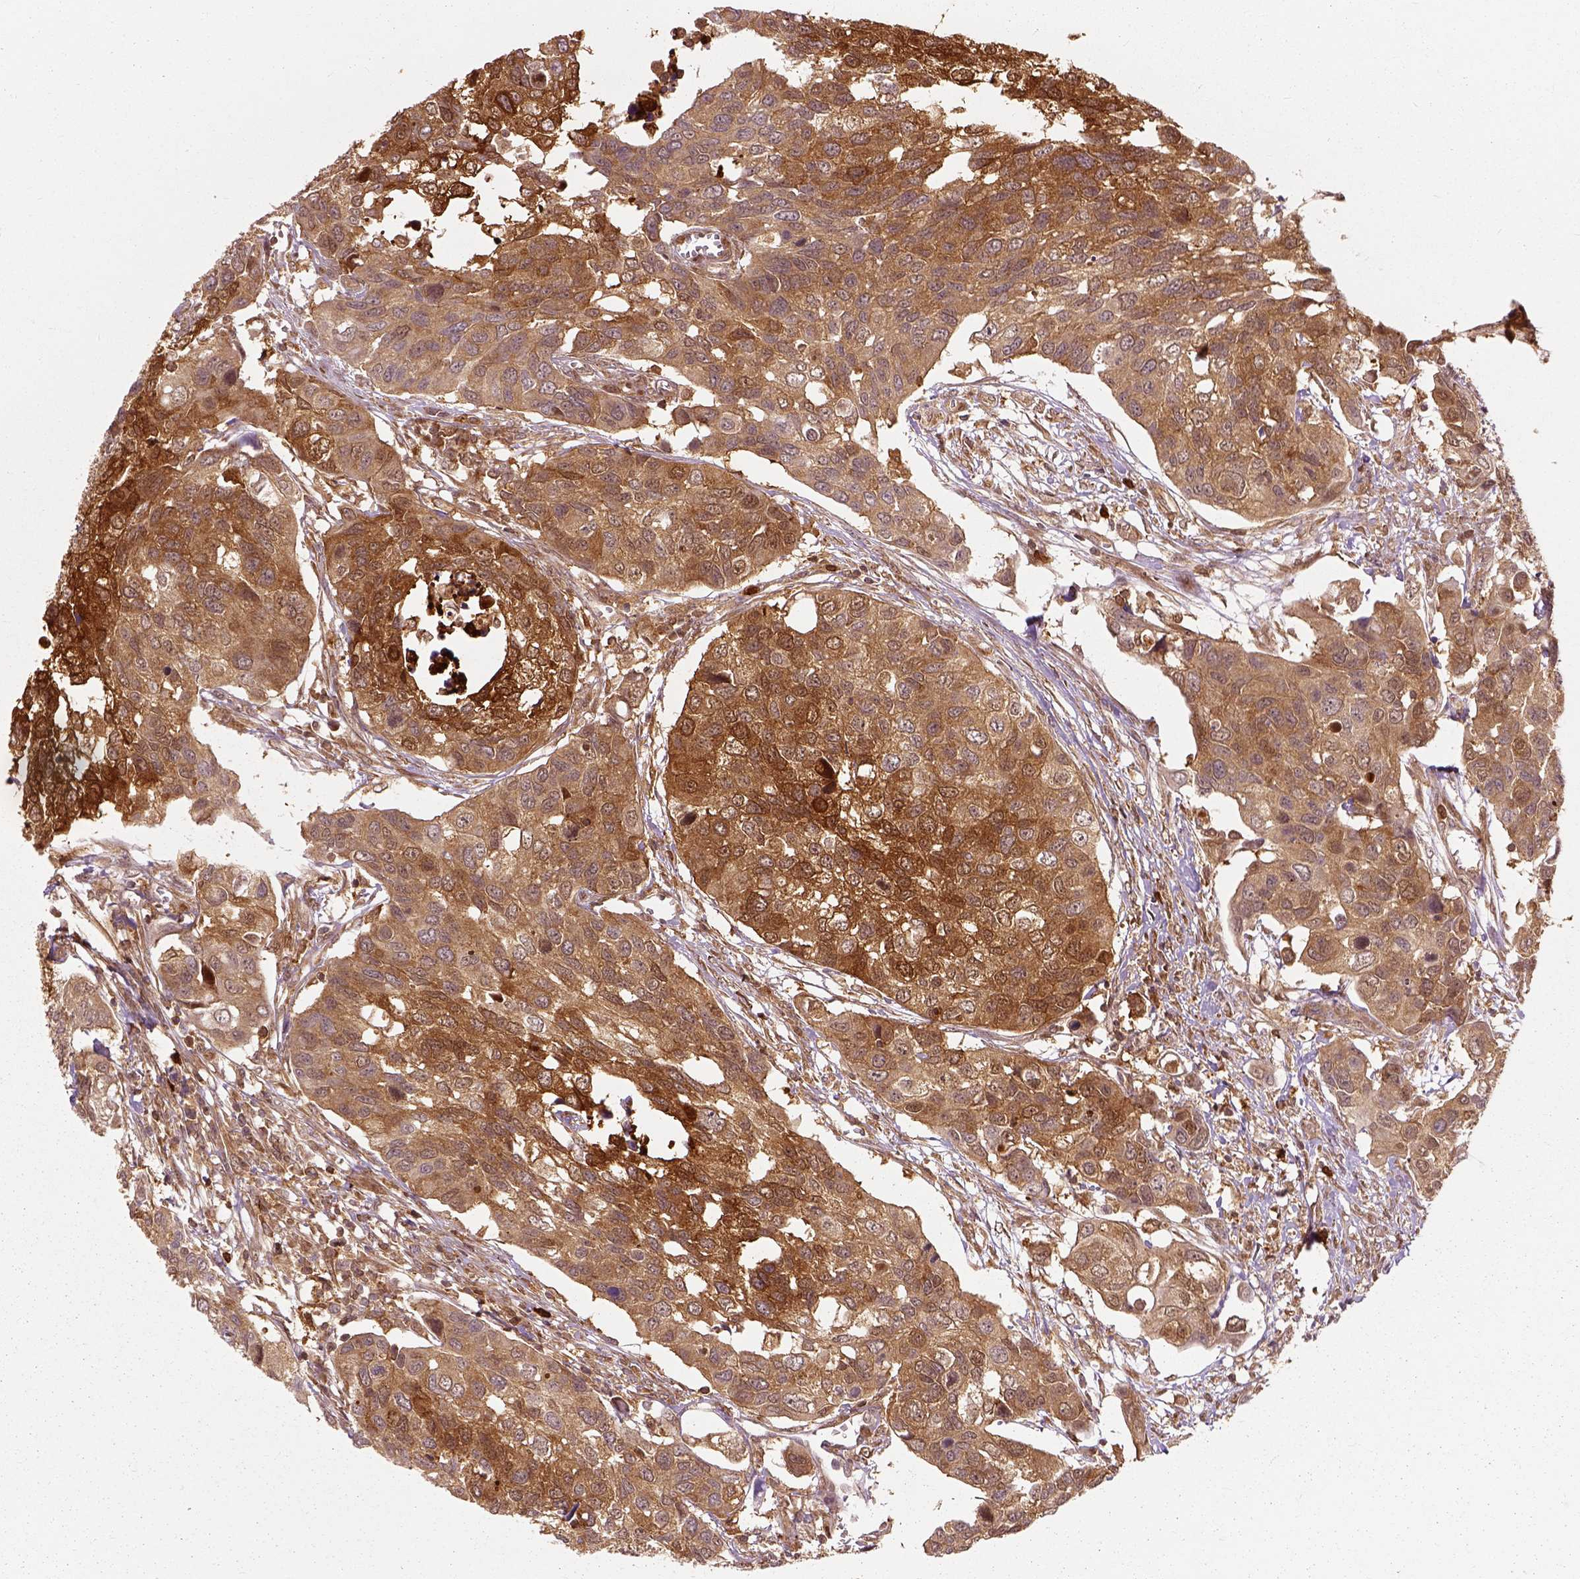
{"staining": {"intensity": "moderate", "quantity": ">75%", "location": "cytoplasmic/membranous"}, "tissue": "urothelial cancer", "cell_type": "Tumor cells", "image_type": "cancer", "snomed": [{"axis": "morphology", "description": "Urothelial carcinoma, High grade"}, {"axis": "topography", "description": "Urinary bladder"}], "caption": "This image demonstrates urothelial cancer stained with immunohistochemistry to label a protein in brown. The cytoplasmic/membranous of tumor cells show moderate positivity for the protein. Nuclei are counter-stained blue.", "gene": "GPI", "patient": {"sex": "male", "age": 60}}